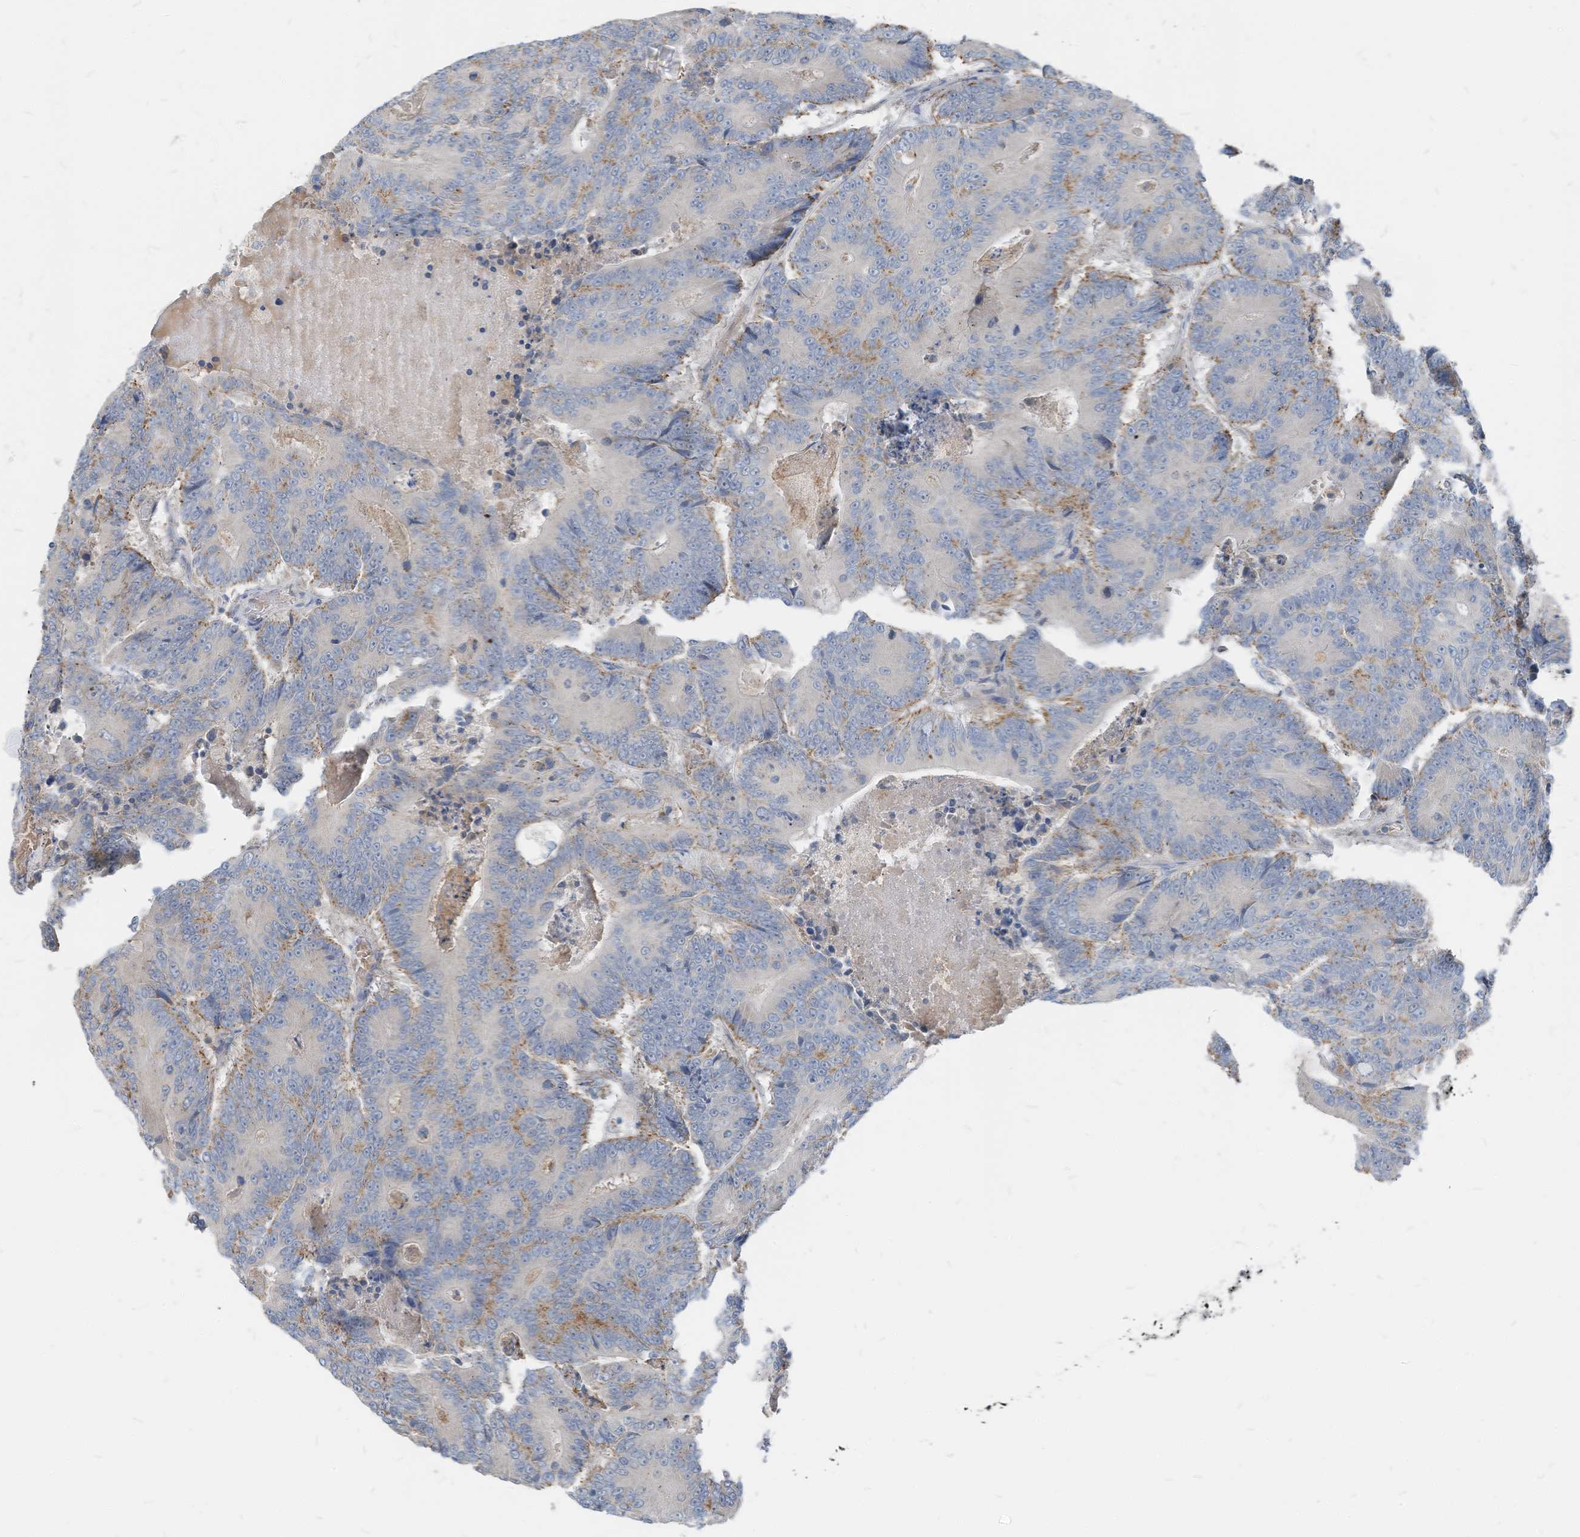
{"staining": {"intensity": "weak", "quantity": "25%-75%", "location": "cytoplasmic/membranous"}, "tissue": "colorectal cancer", "cell_type": "Tumor cells", "image_type": "cancer", "snomed": [{"axis": "morphology", "description": "Adenocarcinoma, NOS"}, {"axis": "topography", "description": "Colon"}], "caption": "Immunohistochemistry (IHC) (DAB) staining of colorectal adenocarcinoma exhibits weak cytoplasmic/membranous protein expression in about 25%-75% of tumor cells. The staining is performed using DAB (3,3'-diaminobenzidine) brown chromogen to label protein expression. The nuclei are counter-stained blue using hematoxylin.", "gene": "CHMP2B", "patient": {"sex": "male", "age": 83}}